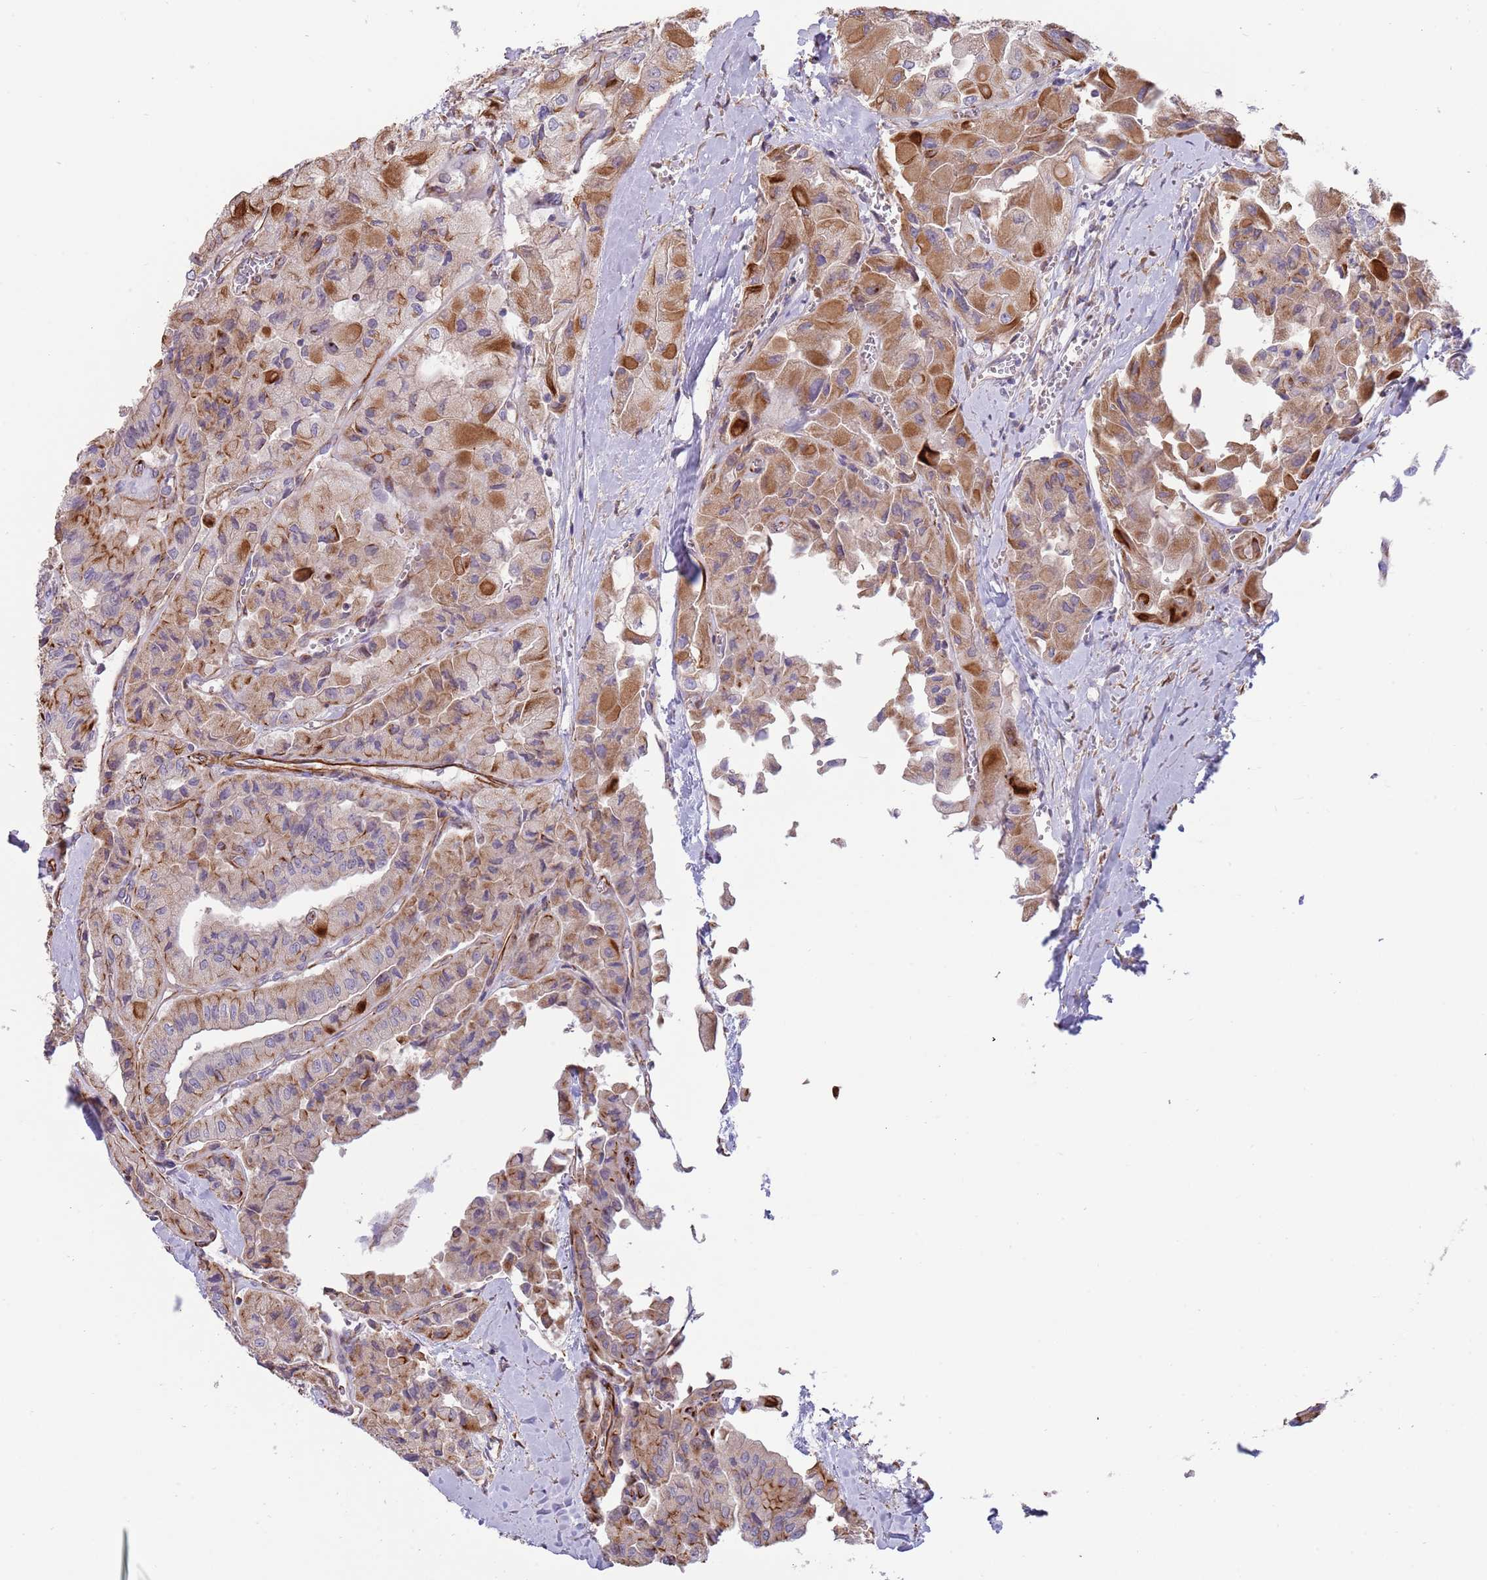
{"staining": {"intensity": "moderate", "quantity": "25%-75%", "location": "cytoplasmic/membranous"}, "tissue": "thyroid cancer", "cell_type": "Tumor cells", "image_type": "cancer", "snomed": [{"axis": "morphology", "description": "Normal tissue, NOS"}, {"axis": "morphology", "description": "Papillary adenocarcinoma, NOS"}, {"axis": "topography", "description": "Thyroid gland"}], "caption": "Immunohistochemical staining of thyroid cancer displays medium levels of moderate cytoplasmic/membranous protein expression in approximately 25%-75% of tumor cells.", "gene": "MOGAT1", "patient": {"sex": "female", "age": 59}}